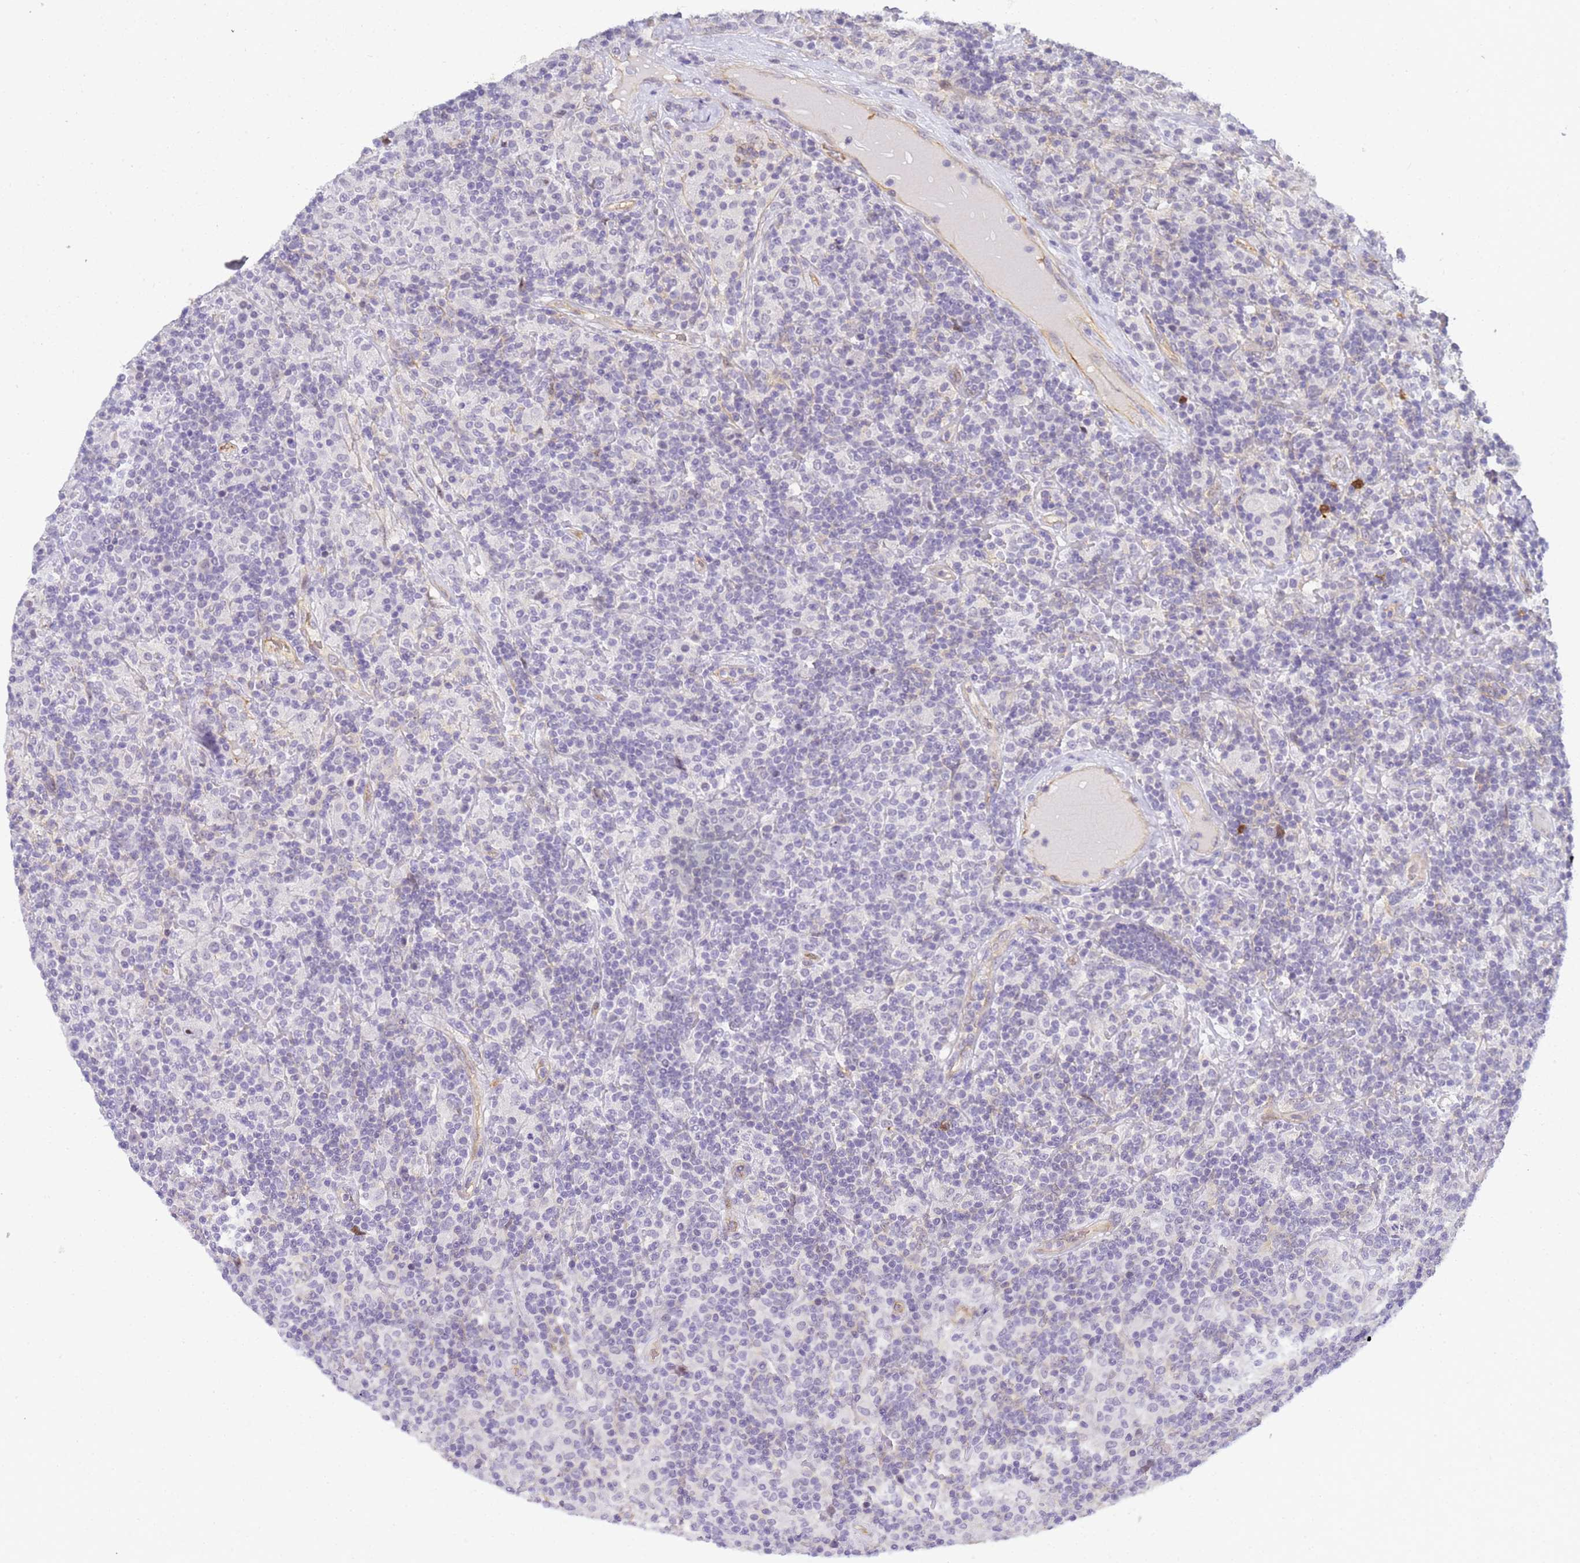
{"staining": {"intensity": "negative", "quantity": "none", "location": "none"}, "tissue": "lymphoma", "cell_type": "Tumor cells", "image_type": "cancer", "snomed": [{"axis": "morphology", "description": "Hodgkin's disease, NOS"}, {"axis": "topography", "description": "Lymph node"}], "caption": "Protein analysis of Hodgkin's disease exhibits no significant positivity in tumor cells.", "gene": "GON4L", "patient": {"sex": "male", "age": 70}}